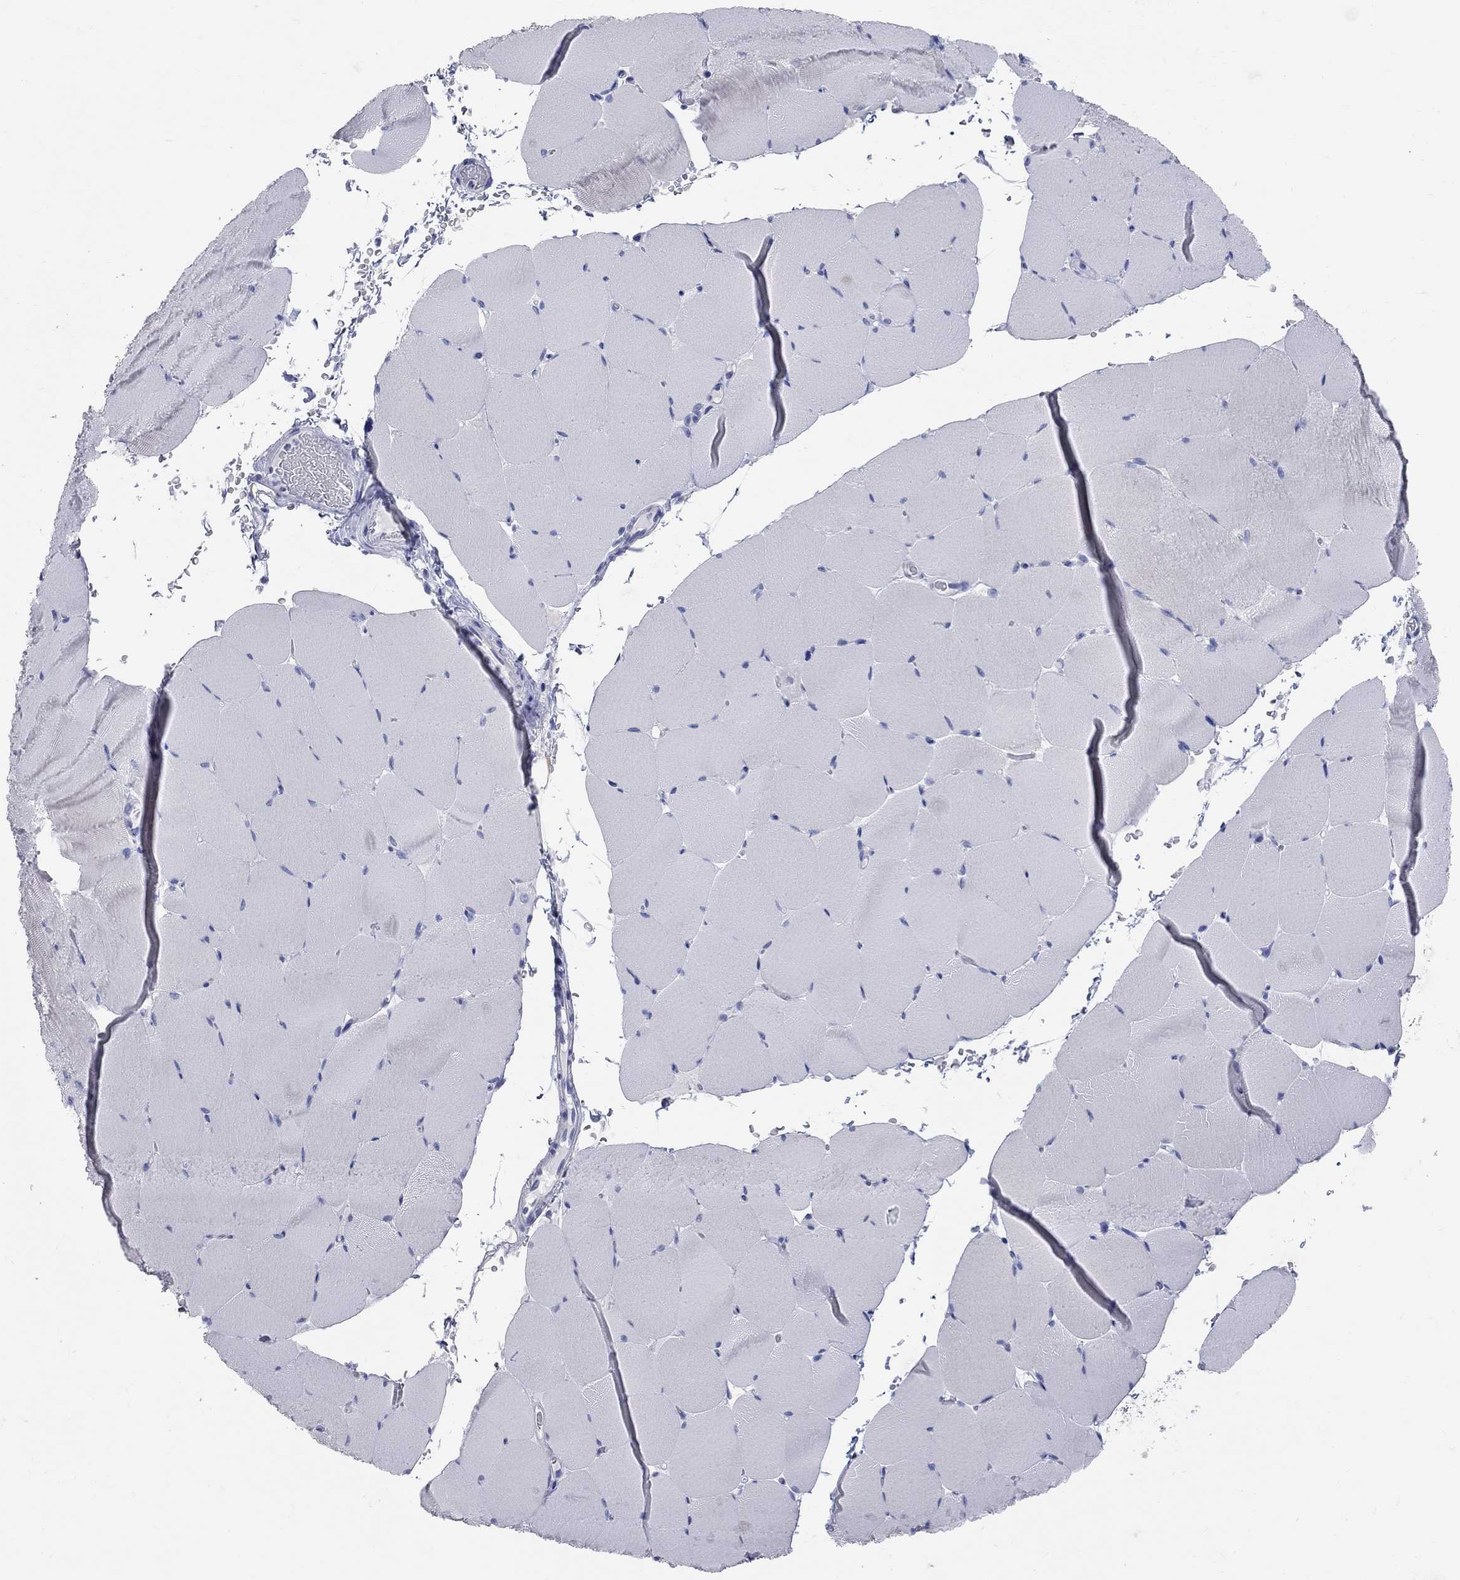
{"staining": {"intensity": "negative", "quantity": "none", "location": "none"}, "tissue": "skeletal muscle", "cell_type": "Myocytes", "image_type": "normal", "snomed": [{"axis": "morphology", "description": "Normal tissue, NOS"}, {"axis": "topography", "description": "Skeletal muscle"}], "caption": "DAB (3,3'-diaminobenzidine) immunohistochemical staining of normal skeletal muscle reveals no significant expression in myocytes.", "gene": "AOX1", "patient": {"sex": "female", "age": 37}}